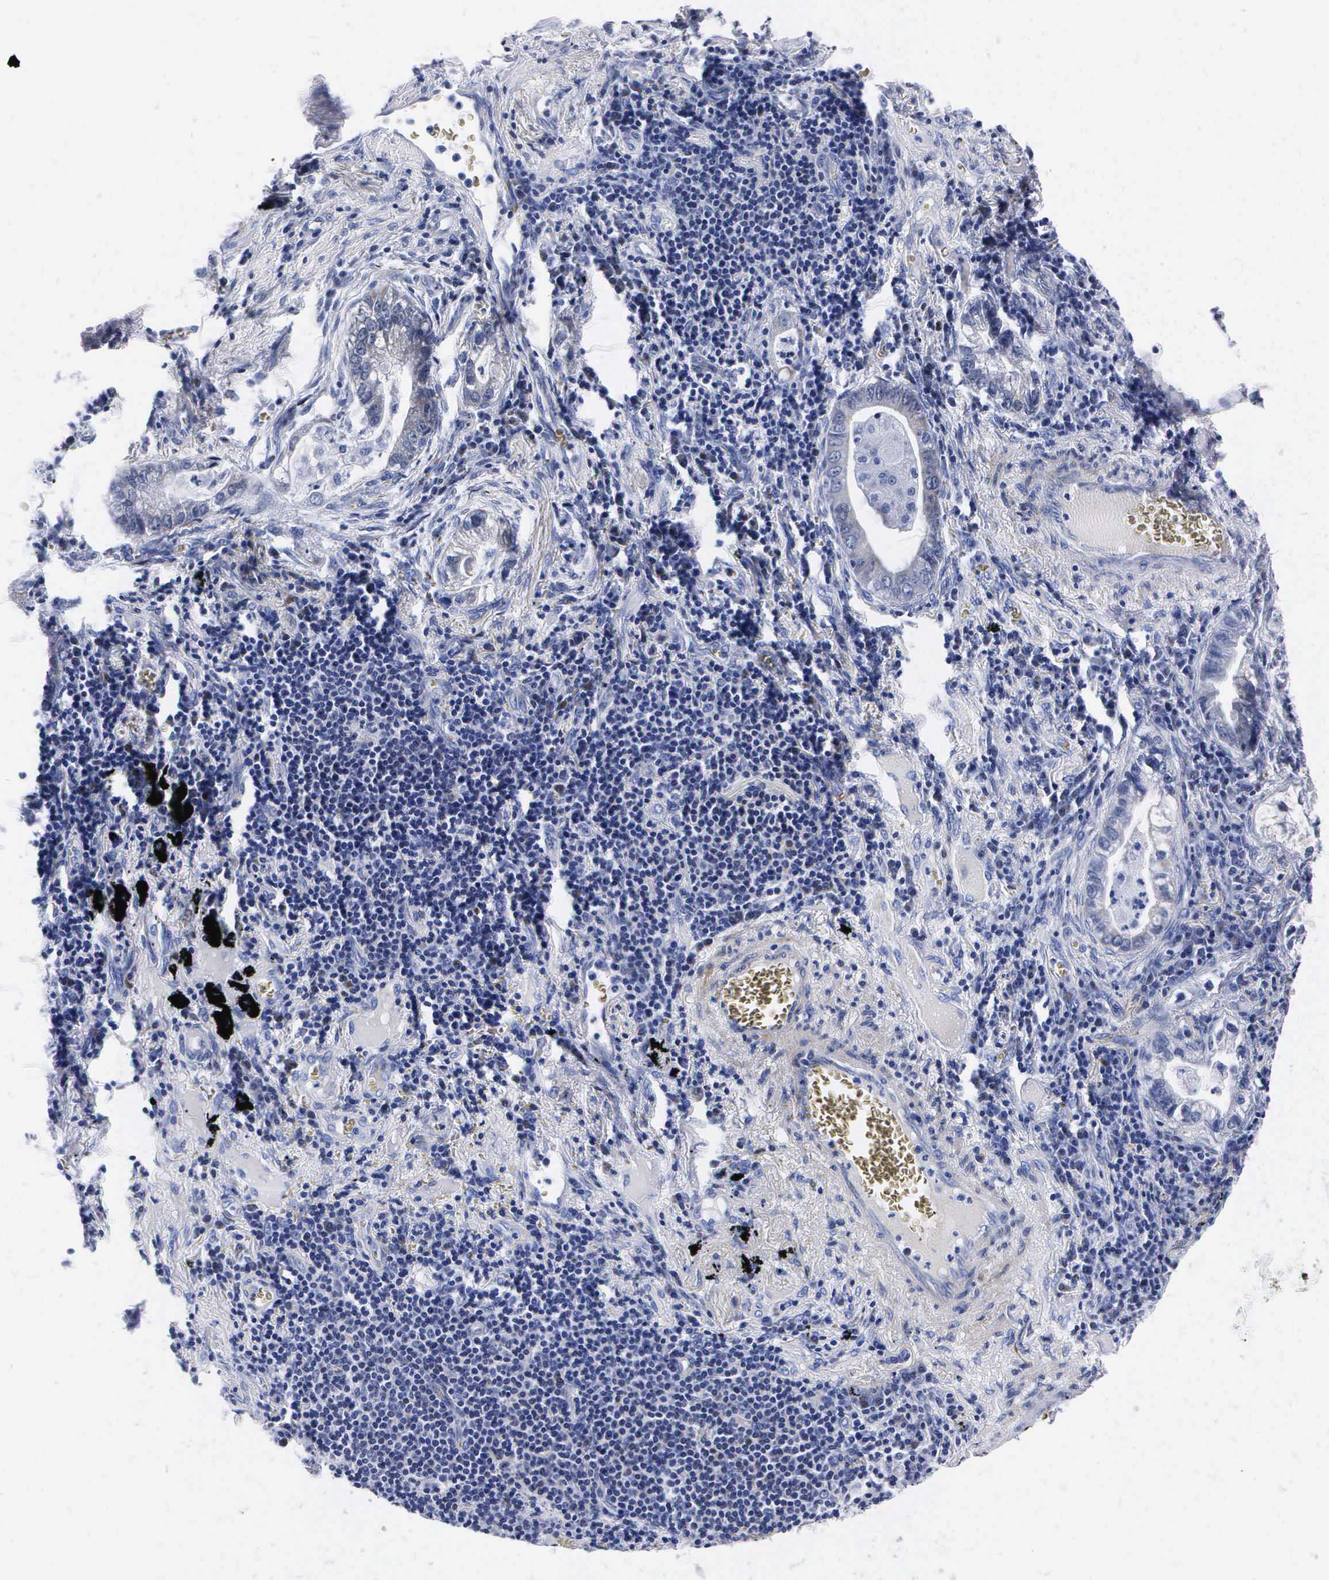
{"staining": {"intensity": "negative", "quantity": "none", "location": "none"}, "tissue": "lung cancer", "cell_type": "Tumor cells", "image_type": "cancer", "snomed": [{"axis": "morphology", "description": "Adenocarcinoma, NOS"}, {"axis": "topography", "description": "Lung"}], "caption": "This is a histopathology image of immunohistochemistry (IHC) staining of adenocarcinoma (lung), which shows no positivity in tumor cells.", "gene": "ENO2", "patient": {"sex": "female", "age": 50}}